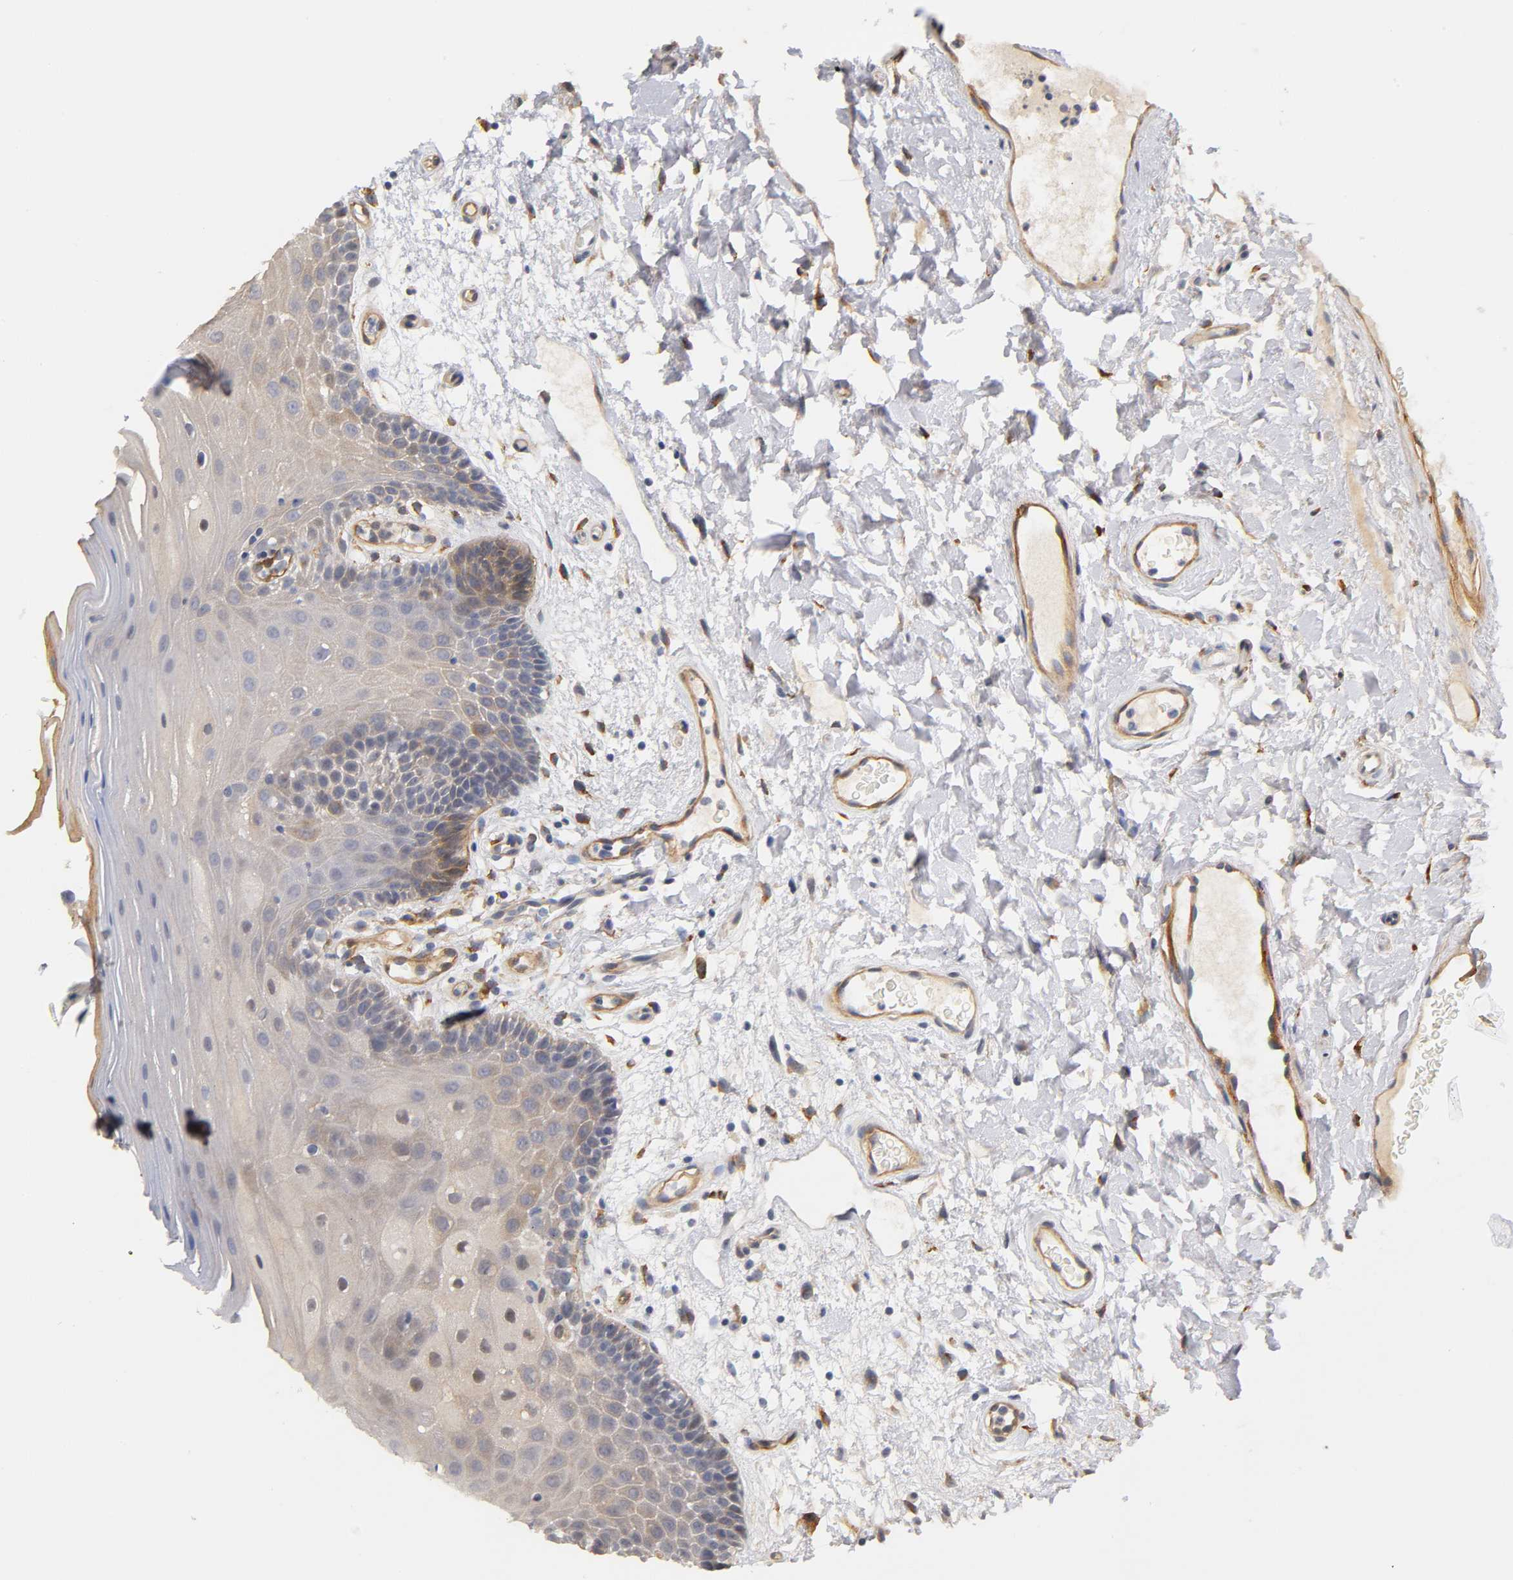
{"staining": {"intensity": "weak", "quantity": ">75%", "location": "cytoplasmic/membranous"}, "tissue": "oral mucosa", "cell_type": "Squamous epithelial cells", "image_type": "normal", "snomed": [{"axis": "morphology", "description": "Normal tissue, NOS"}, {"axis": "morphology", "description": "Squamous cell carcinoma, NOS"}, {"axis": "topography", "description": "Skeletal muscle"}, {"axis": "topography", "description": "Oral tissue"}, {"axis": "topography", "description": "Head-Neck"}], "caption": "Protein staining demonstrates weak cytoplasmic/membranous staining in about >75% of squamous epithelial cells in benign oral mucosa. The protein of interest is shown in brown color, while the nuclei are stained blue.", "gene": "LAMB1", "patient": {"sex": "male", "age": 71}}